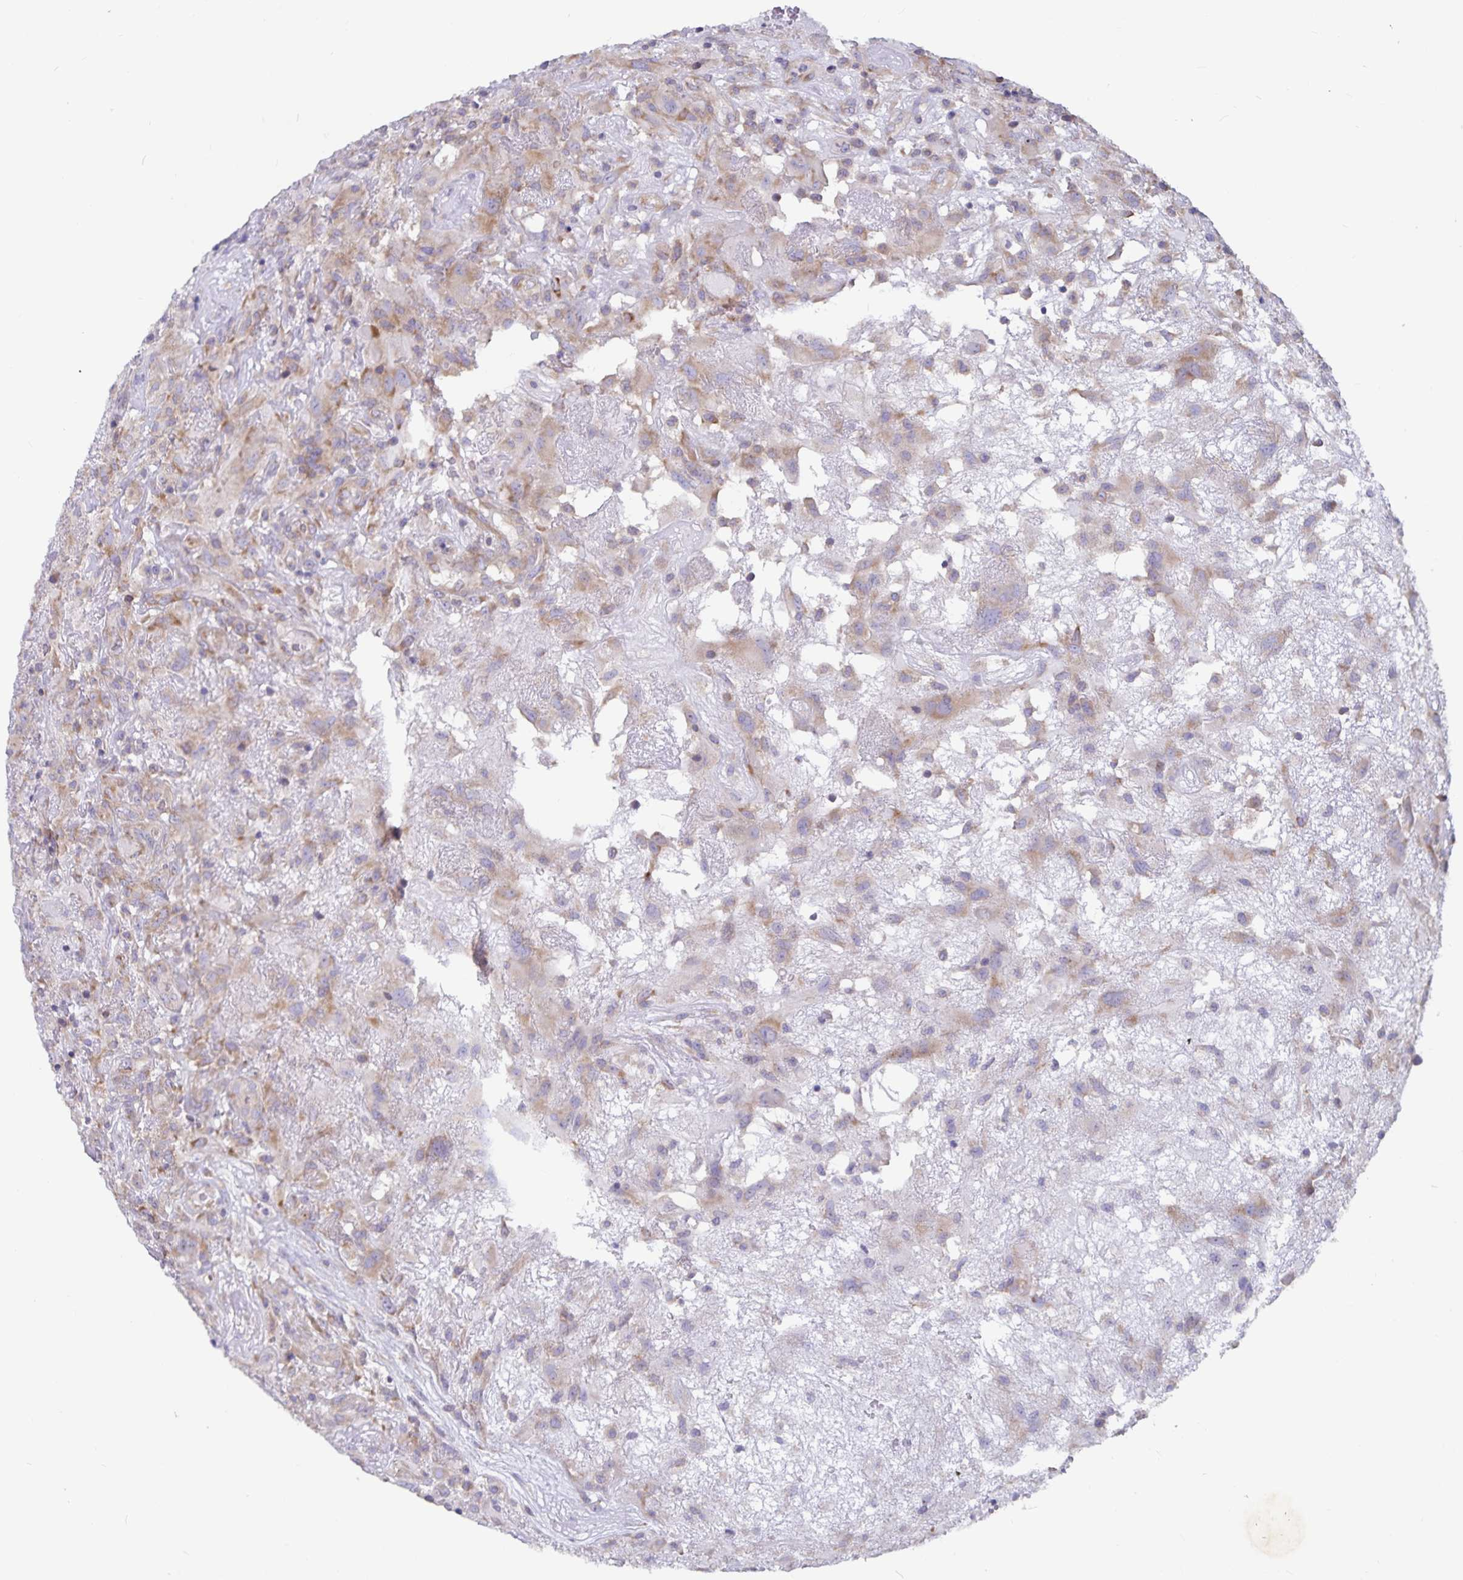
{"staining": {"intensity": "weak", "quantity": ">75%", "location": "cytoplasmic/membranous"}, "tissue": "glioma", "cell_type": "Tumor cells", "image_type": "cancer", "snomed": [{"axis": "morphology", "description": "Glioma, malignant, High grade"}, {"axis": "topography", "description": "Brain"}], "caption": "Immunohistochemistry of glioma exhibits low levels of weak cytoplasmic/membranous expression in approximately >75% of tumor cells.", "gene": "FAM120A", "patient": {"sex": "male", "age": 46}}